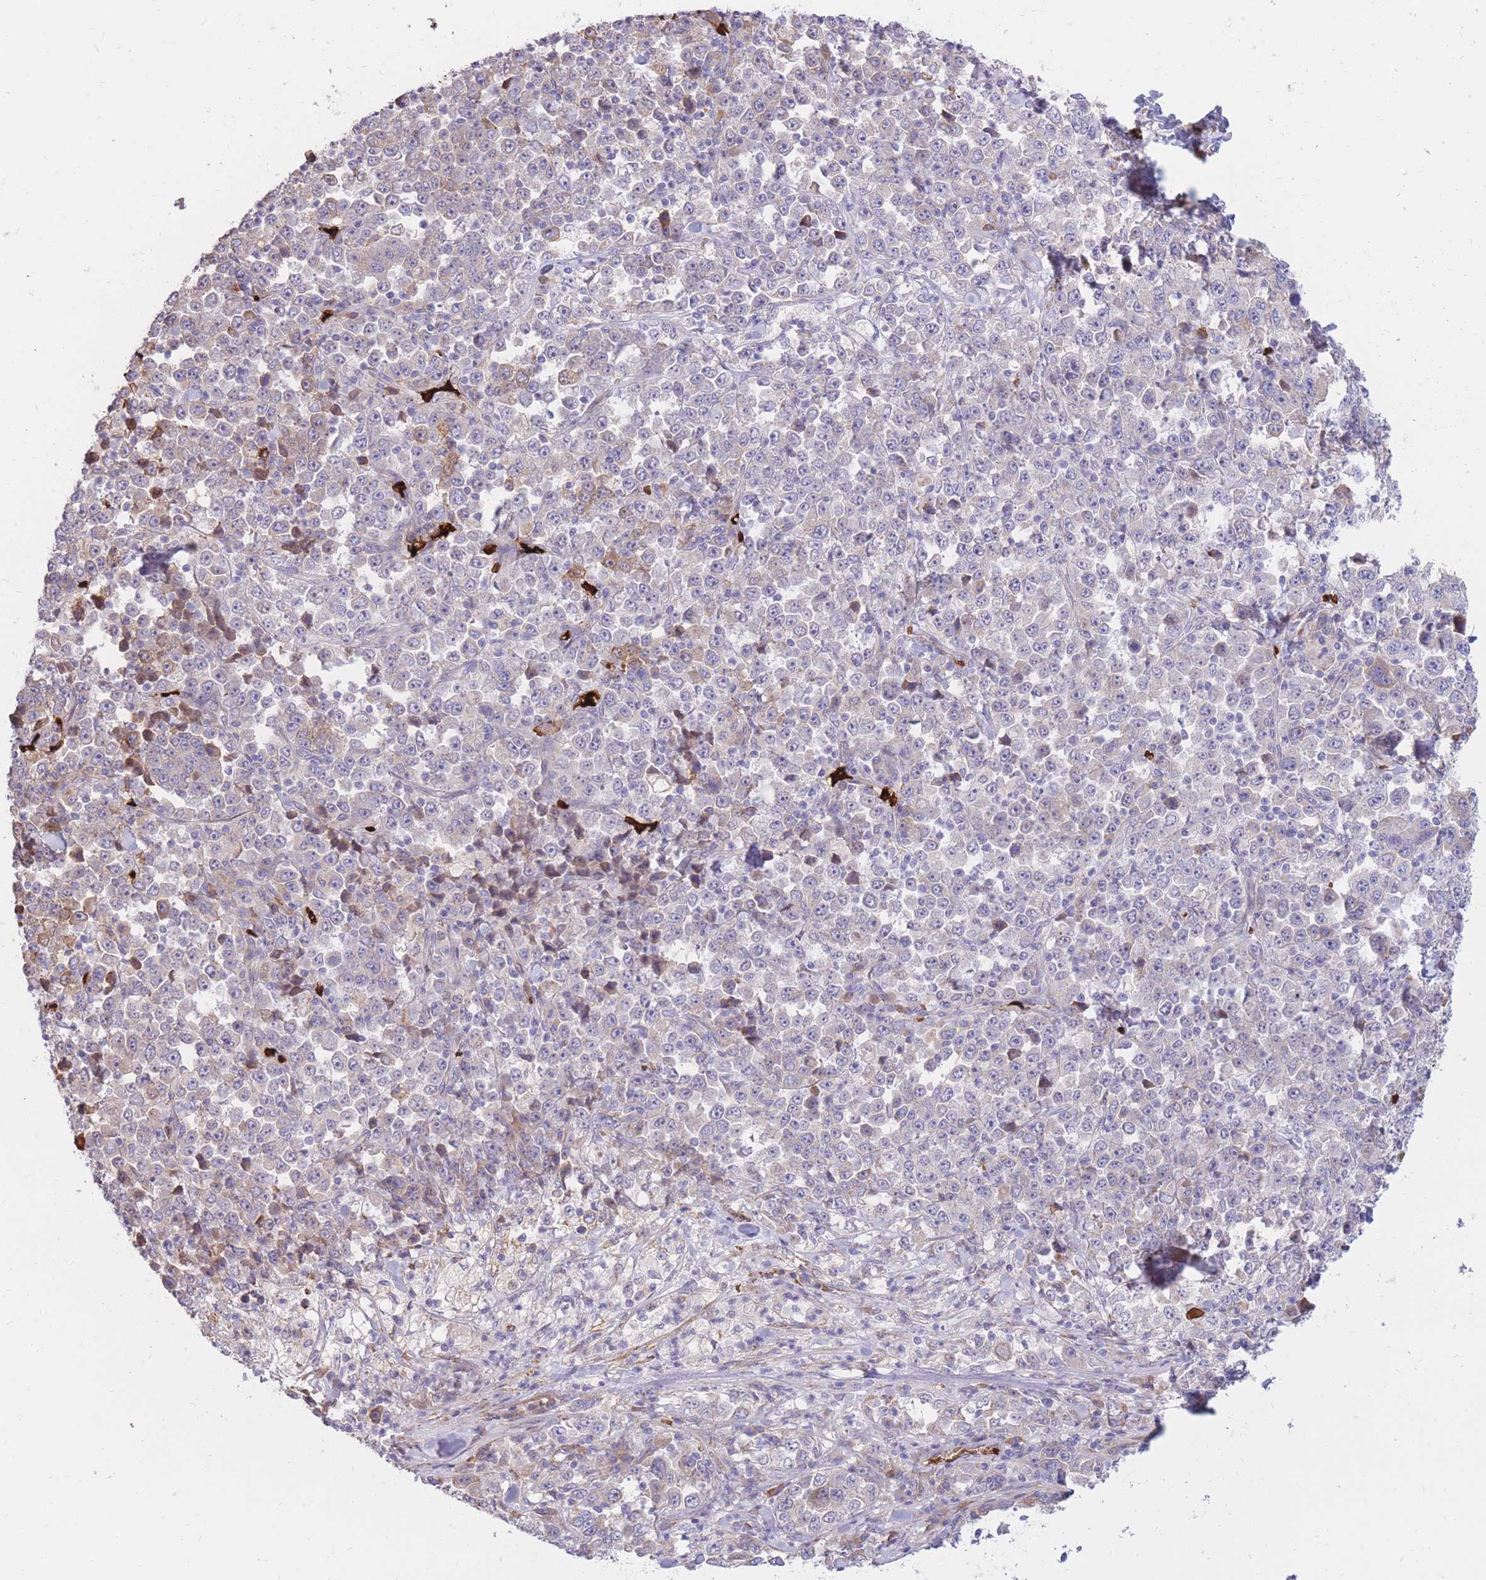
{"staining": {"intensity": "weak", "quantity": "<25%", "location": "cytoplasmic/membranous"}, "tissue": "stomach cancer", "cell_type": "Tumor cells", "image_type": "cancer", "snomed": [{"axis": "morphology", "description": "Normal tissue, NOS"}, {"axis": "morphology", "description": "Adenocarcinoma, NOS"}, {"axis": "topography", "description": "Stomach, upper"}, {"axis": "topography", "description": "Stomach"}], "caption": "Immunohistochemistry of adenocarcinoma (stomach) shows no expression in tumor cells. (IHC, brightfield microscopy, high magnification).", "gene": "ATP10D", "patient": {"sex": "male", "age": 59}}